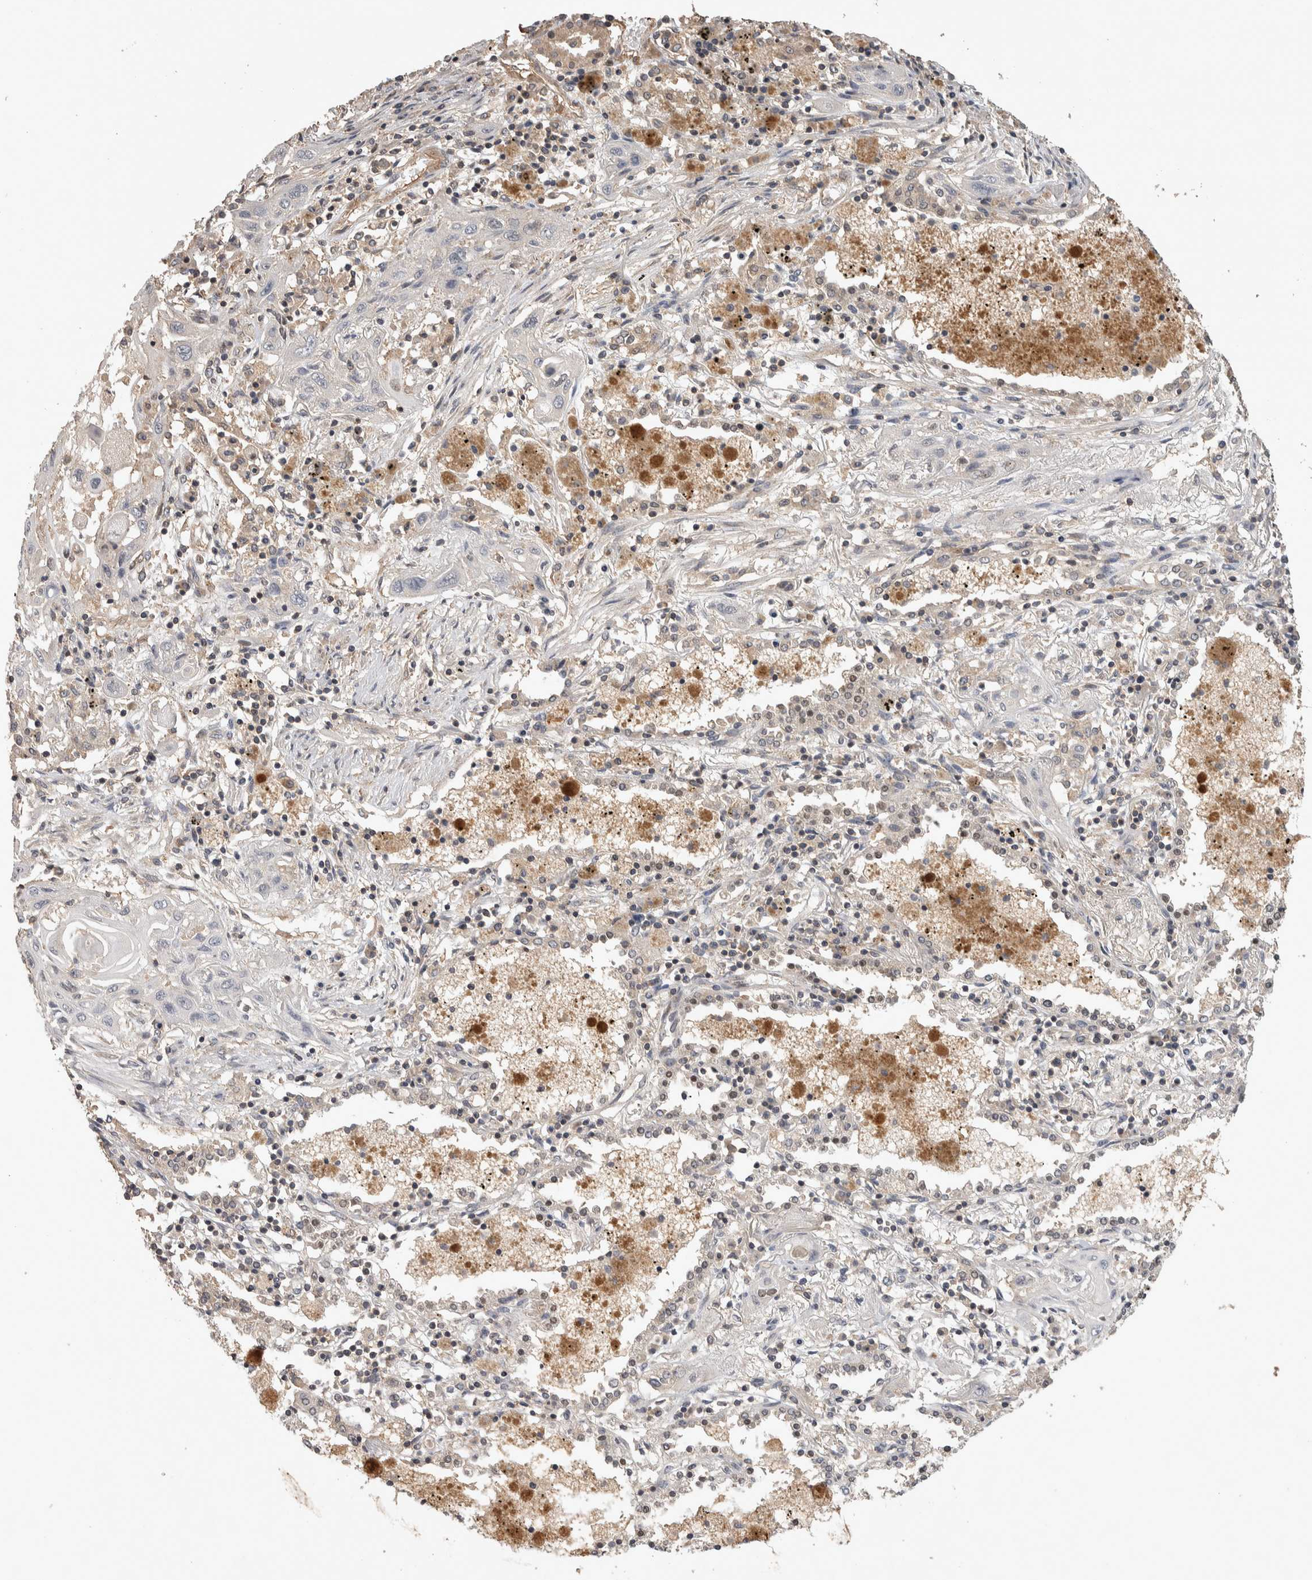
{"staining": {"intensity": "negative", "quantity": "none", "location": "none"}, "tissue": "lung cancer", "cell_type": "Tumor cells", "image_type": "cancer", "snomed": [{"axis": "morphology", "description": "Squamous cell carcinoma, NOS"}, {"axis": "topography", "description": "Lung"}], "caption": "Lung cancer (squamous cell carcinoma) stained for a protein using immunohistochemistry exhibits no positivity tumor cells.", "gene": "IFRD1", "patient": {"sex": "female", "age": 47}}